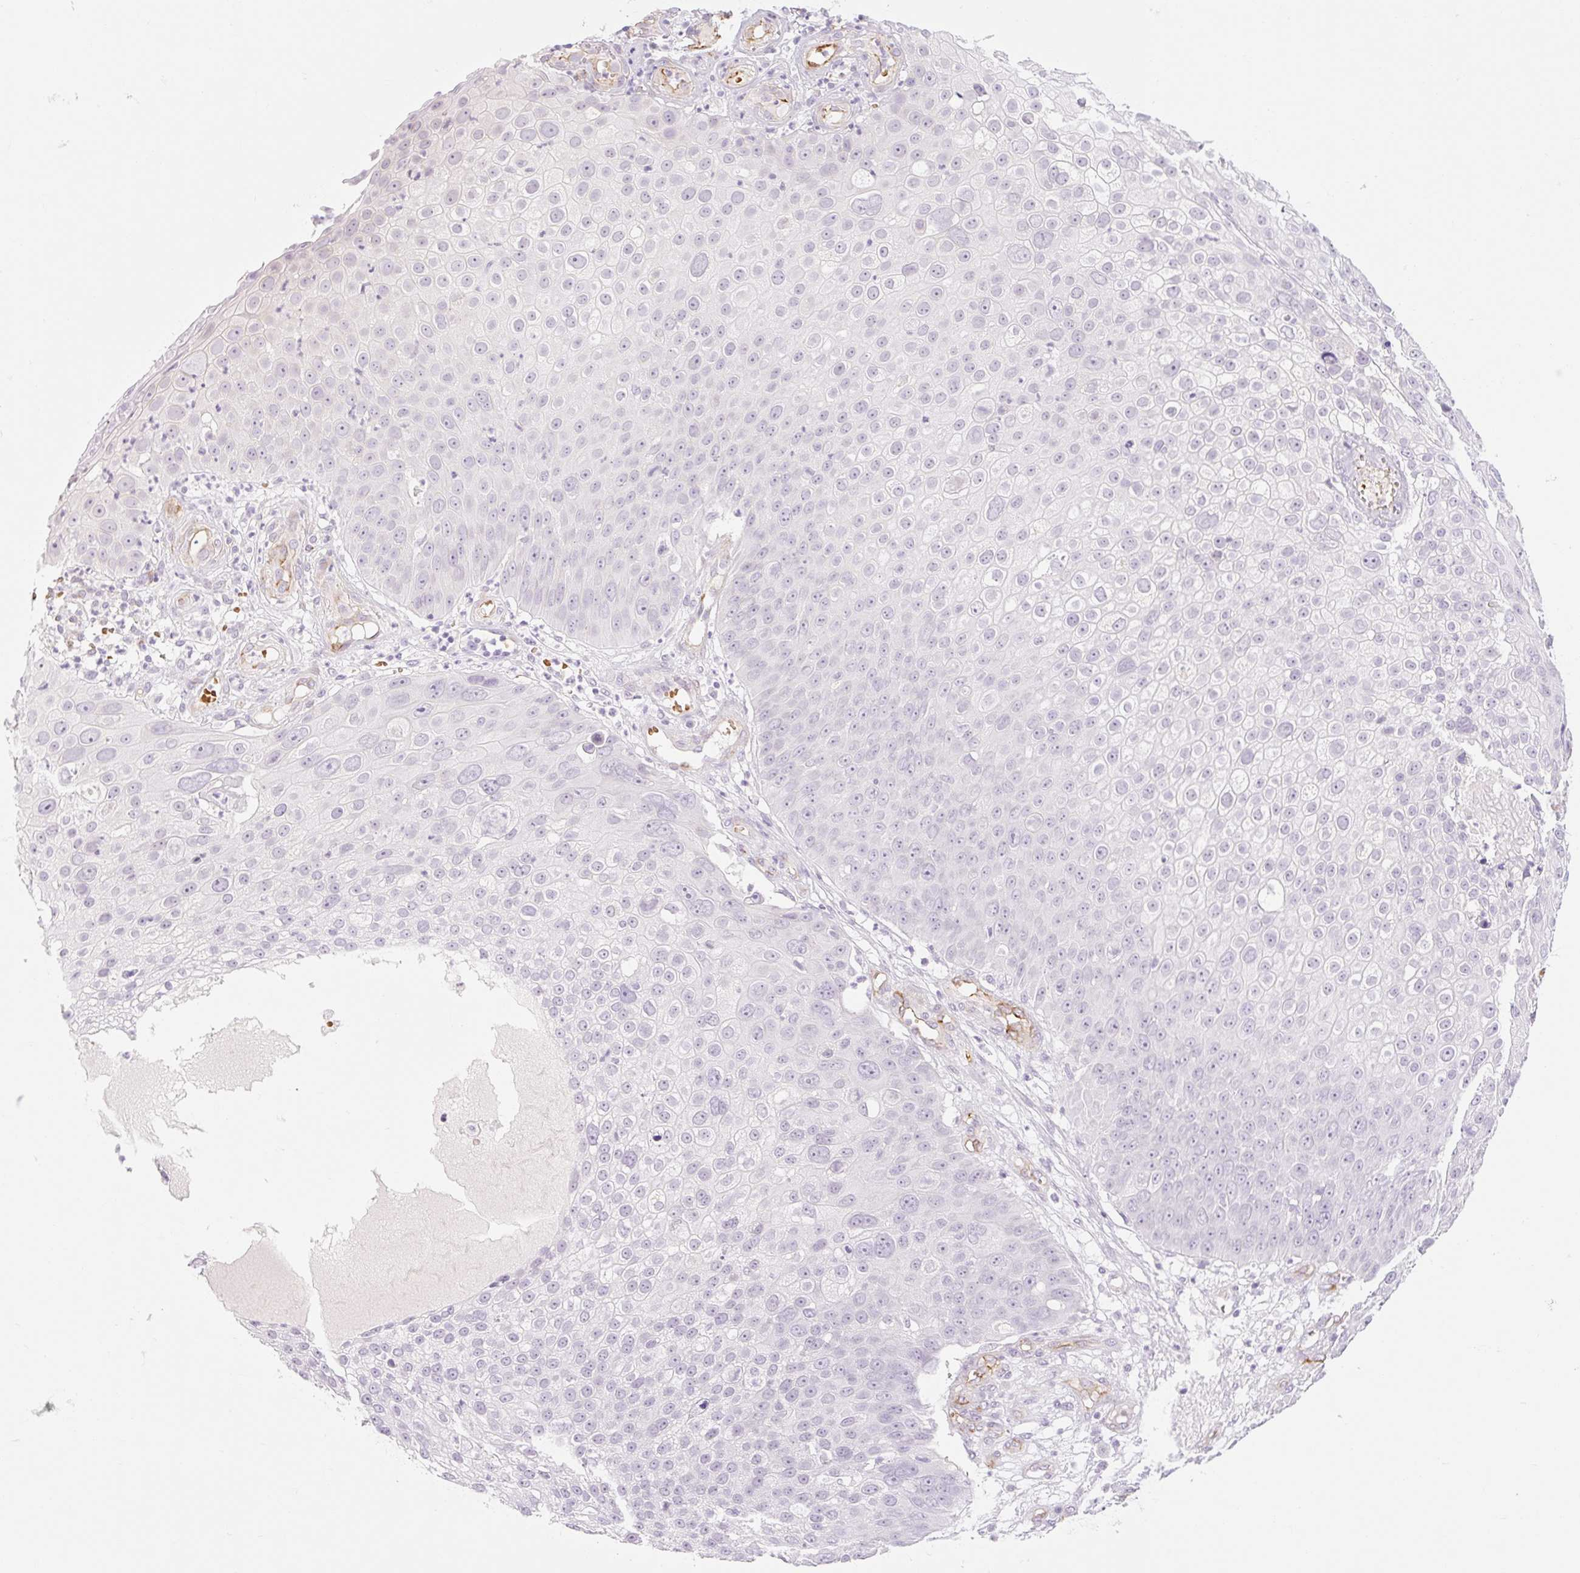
{"staining": {"intensity": "negative", "quantity": "none", "location": "none"}, "tissue": "skin cancer", "cell_type": "Tumor cells", "image_type": "cancer", "snomed": [{"axis": "morphology", "description": "Squamous cell carcinoma, NOS"}, {"axis": "topography", "description": "Skin"}], "caption": "DAB (3,3'-diaminobenzidine) immunohistochemical staining of human squamous cell carcinoma (skin) reveals no significant staining in tumor cells.", "gene": "TAF1L", "patient": {"sex": "male", "age": 71}}